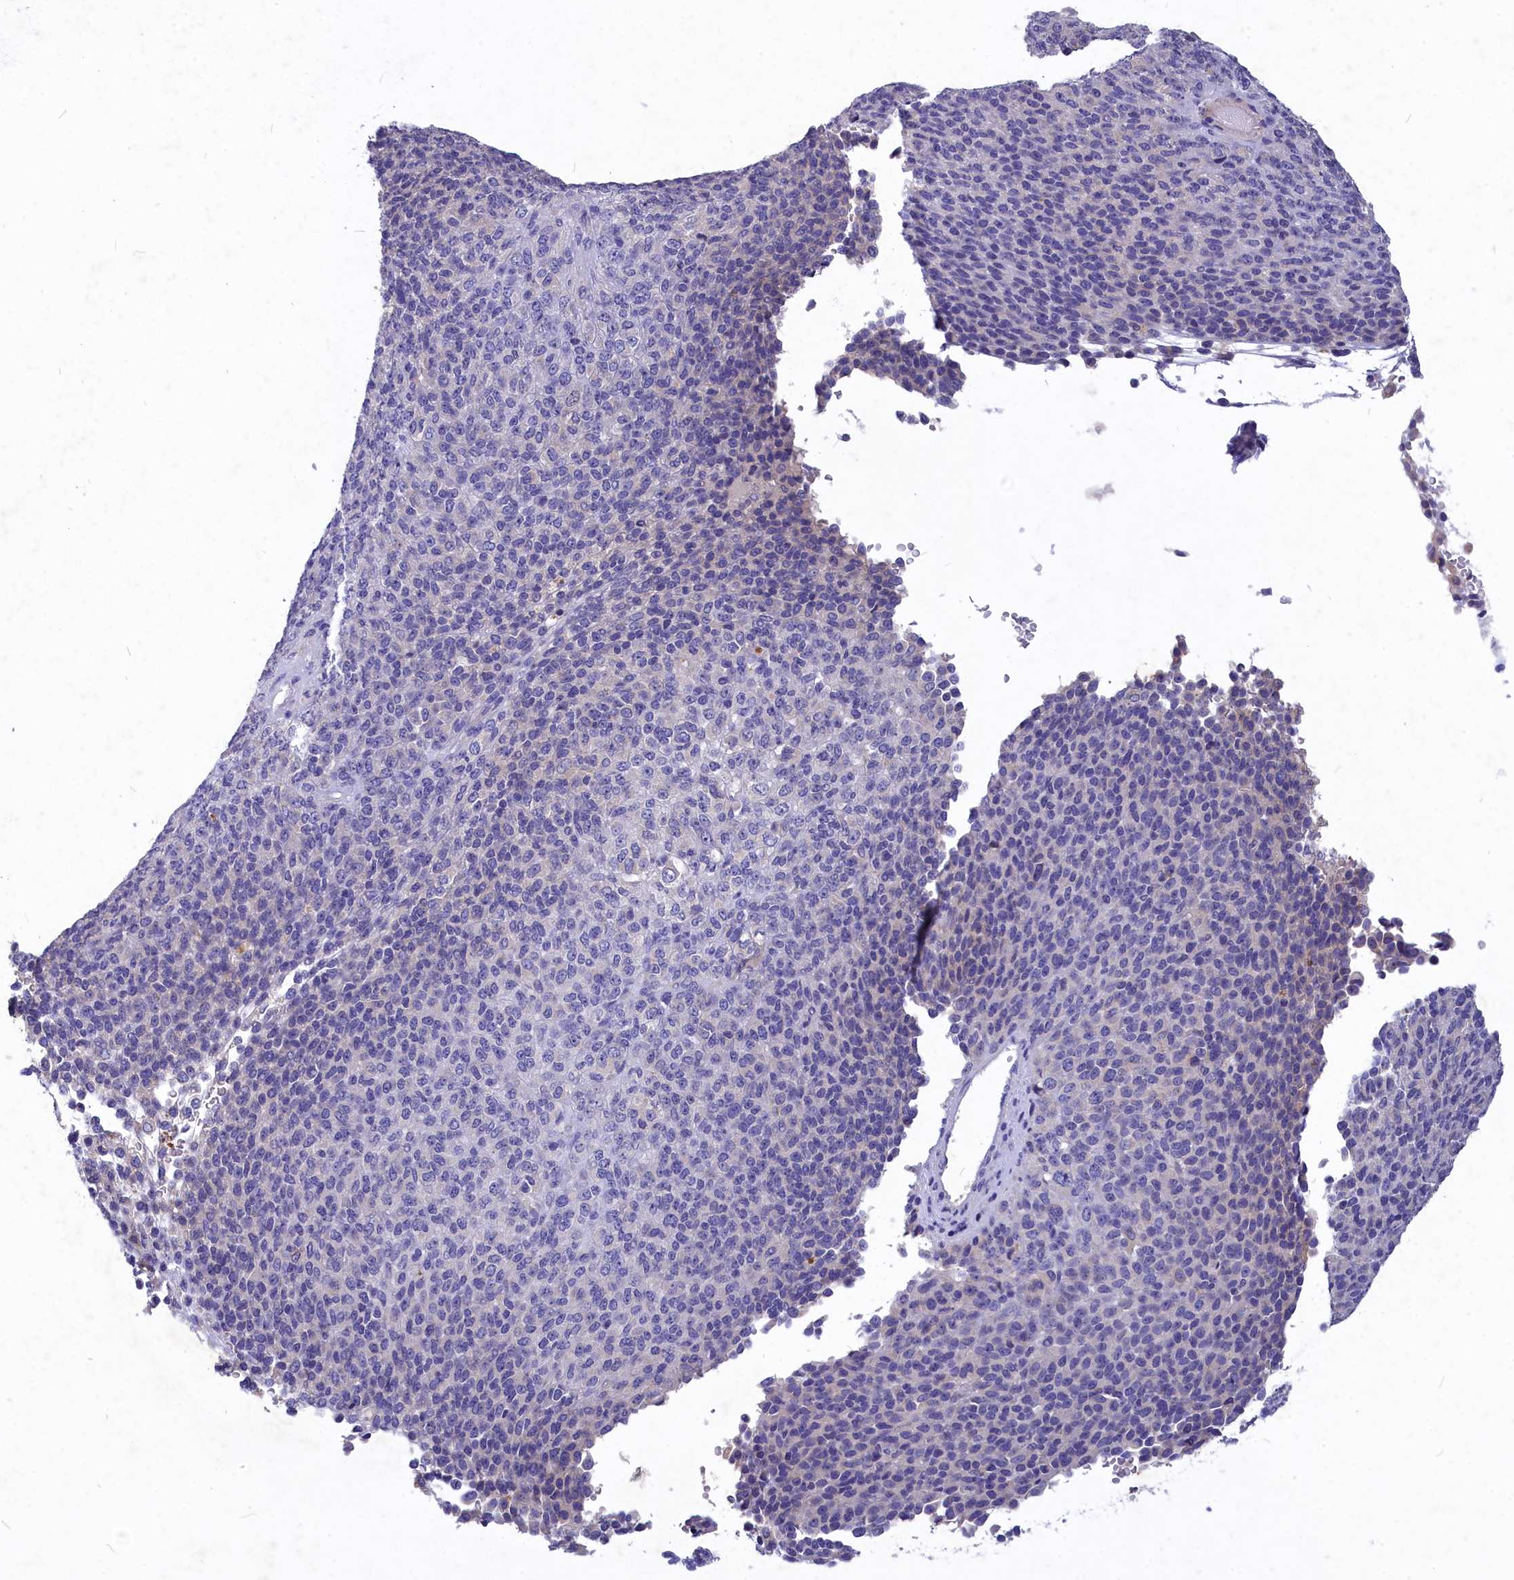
{"staining": {"intensity": "negative", "quantity": "none", "location": "none"}, "tissue": "melanoma", "cell_type": "Tumor cells", "image_type": "cancer", "snomed": [{"axis": "morphology", "description": "Malignant melanoma, Metastatic site"}, {"axis": "topography", "description": "Brain"}], "caption": "Photomicrograph shows no significant protein positivity in tumor cells of malignant melanoma (metastatic site).", "gene": "DEFB119", "patient": {"sex": "female", "age": 56}}